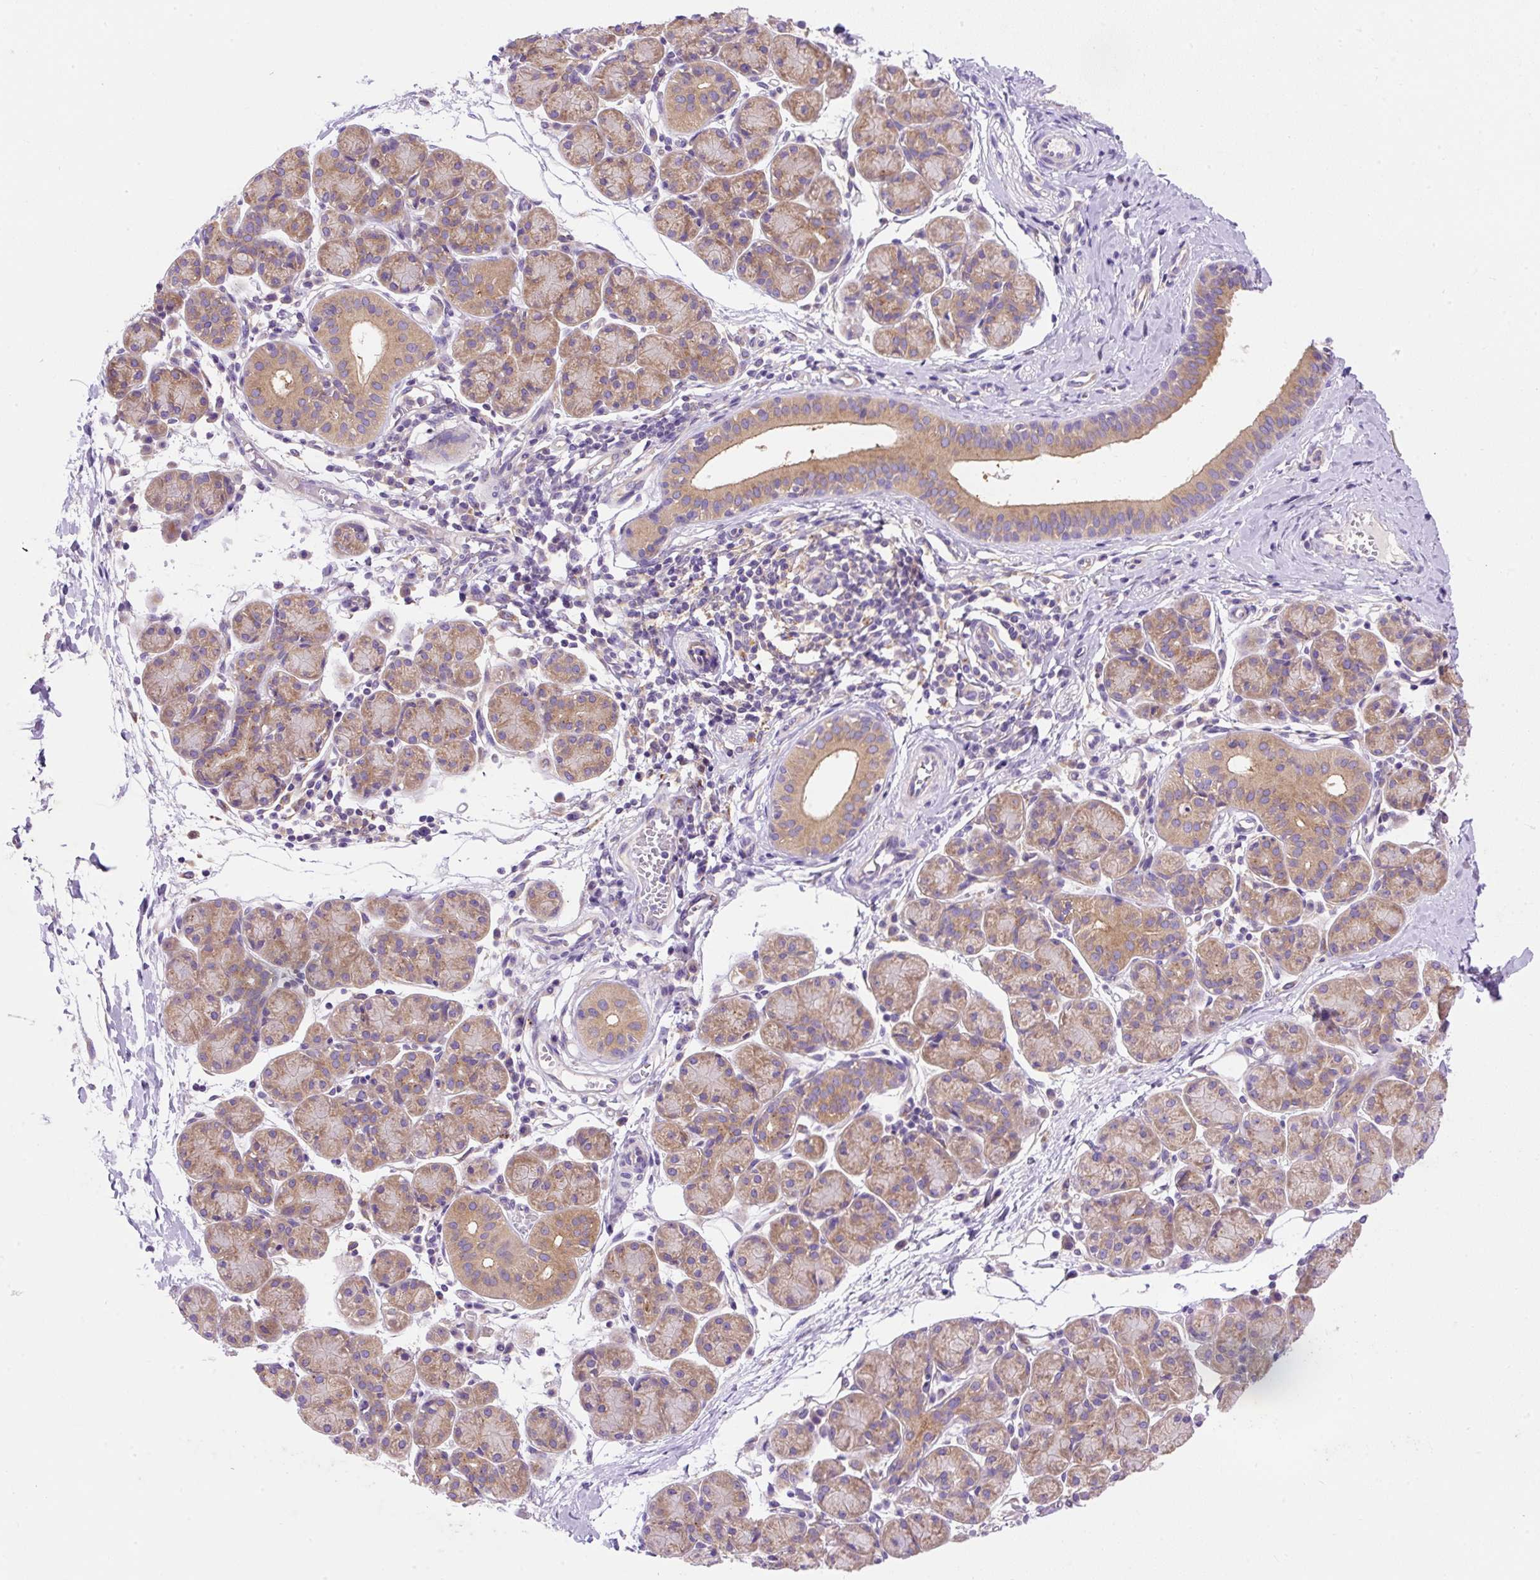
{"staining": {"intensity": "moderate", "quantity": "25%-75%", "location": "cytoplasmic/membranous"}, "tissue": "salivary gland", "cell_type": "Glandular cells", "image_type": "normal", "snomed": [{"axis": "morphology", "description": "Normal tissue, NOS"}, {"axis": "morphology", "description": "Inflammation, NOS"}, {"axis": "topography", "description": "Lymph node"}, {"axis": "topography", "description": "Salivary gland"}], "caption": "High-power microscopy captured an IHC image of unremarkable salivary gland, revealing moderate cytoplasmic/membranous positivity in about 25%-75% of glandular cells. (DAB = brown stain, brightfield microscopy at high magnification).", "gene": "OR4K15", "patient": {"sex": "male", "age": 3}}